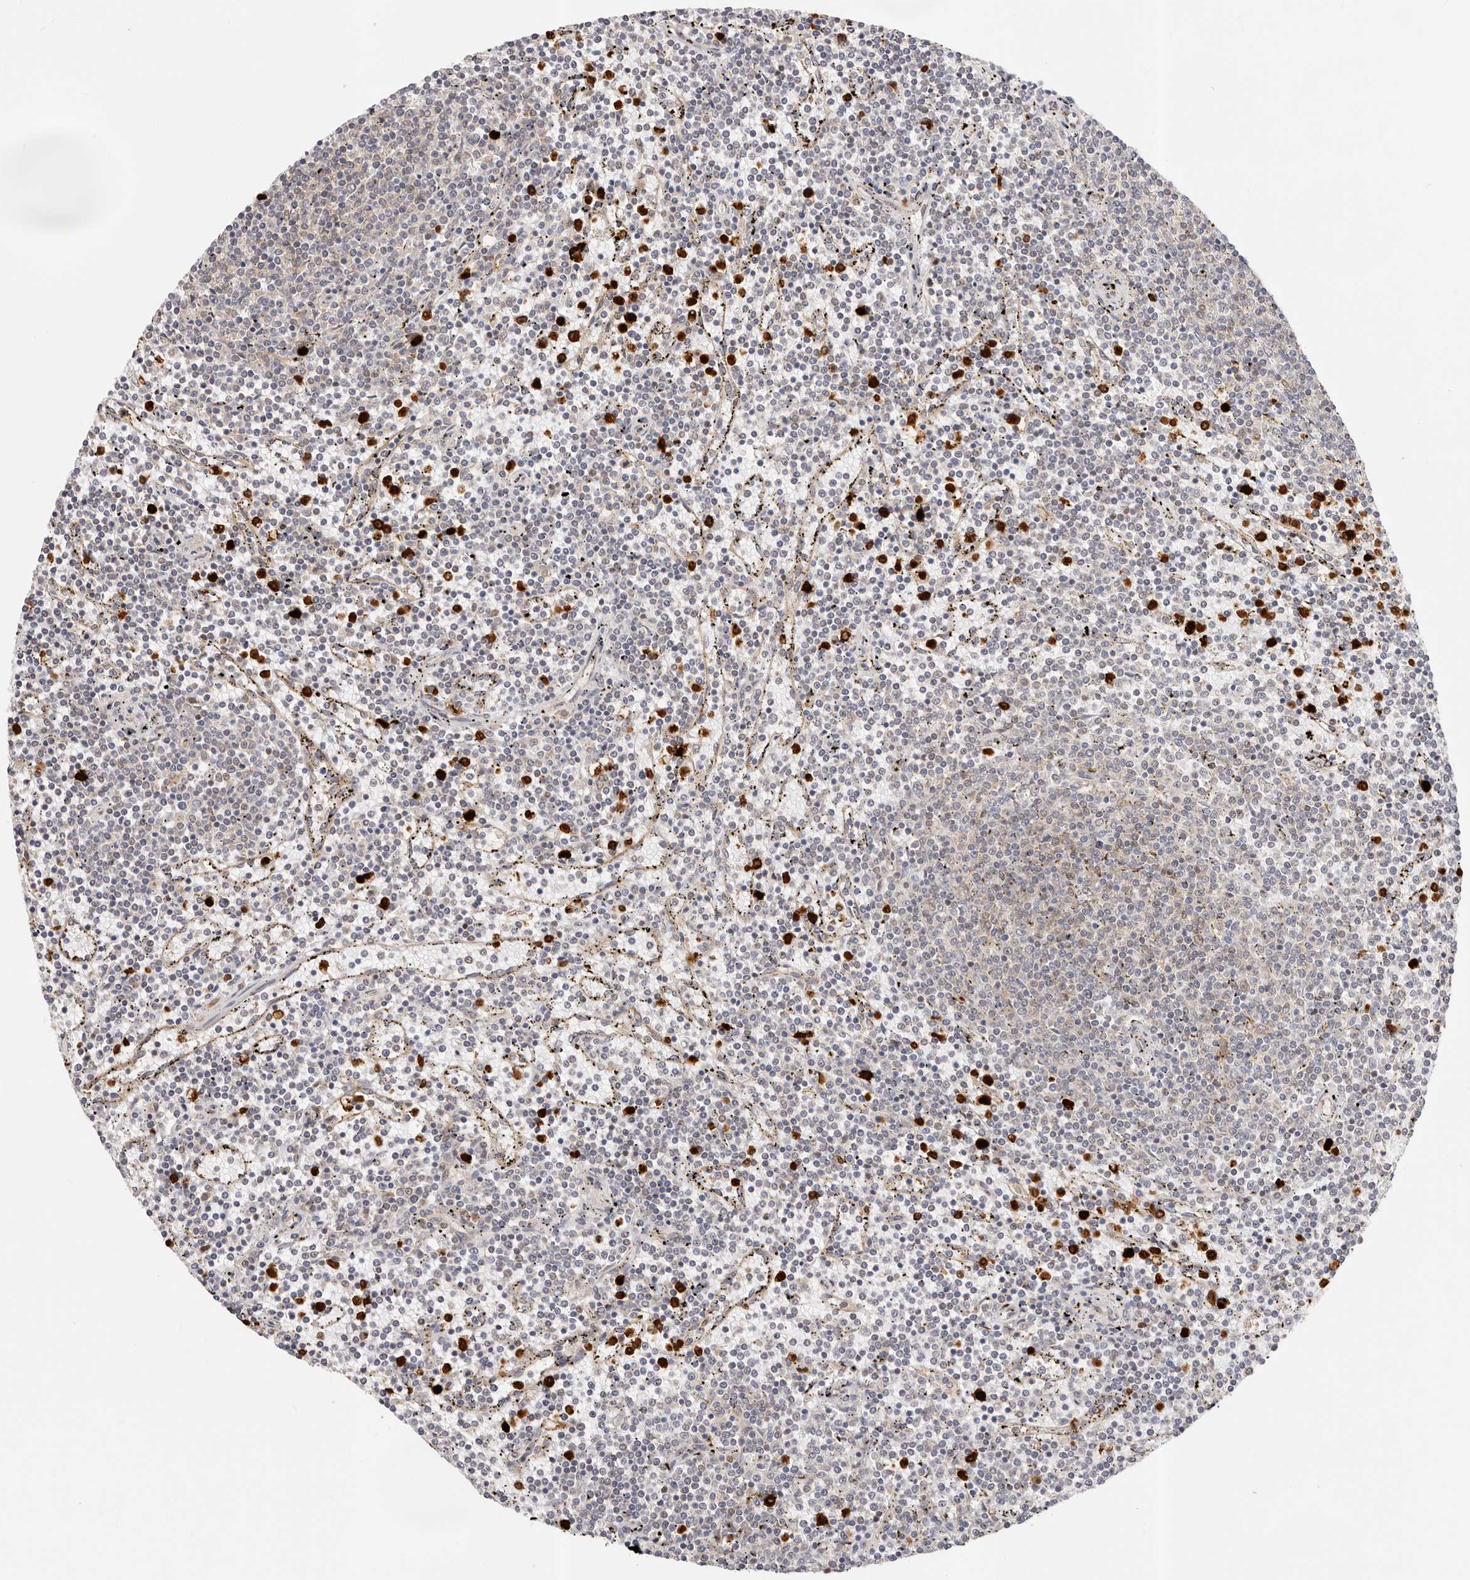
{"staining": {"intensity": "weak", "quantity": "<25%", "location": "nuclear"}, "tissue": "lymphoma", "cell_type": "Tumor cells", "image_type": "cancer", "snomed": [{"axis": "morphology", "description": "Malignant lymphoma, non-Hodgkin's type, Low grade"}, {"axis": "topography", "description": "Spleen"}], "caption": "IHC of human low-grade malignant lymphoma, non-Hodgkin's type demonstrates no staining in tumor cells.", "gene": "AFDN", "patient": {"sex": "female", "age": 50}}